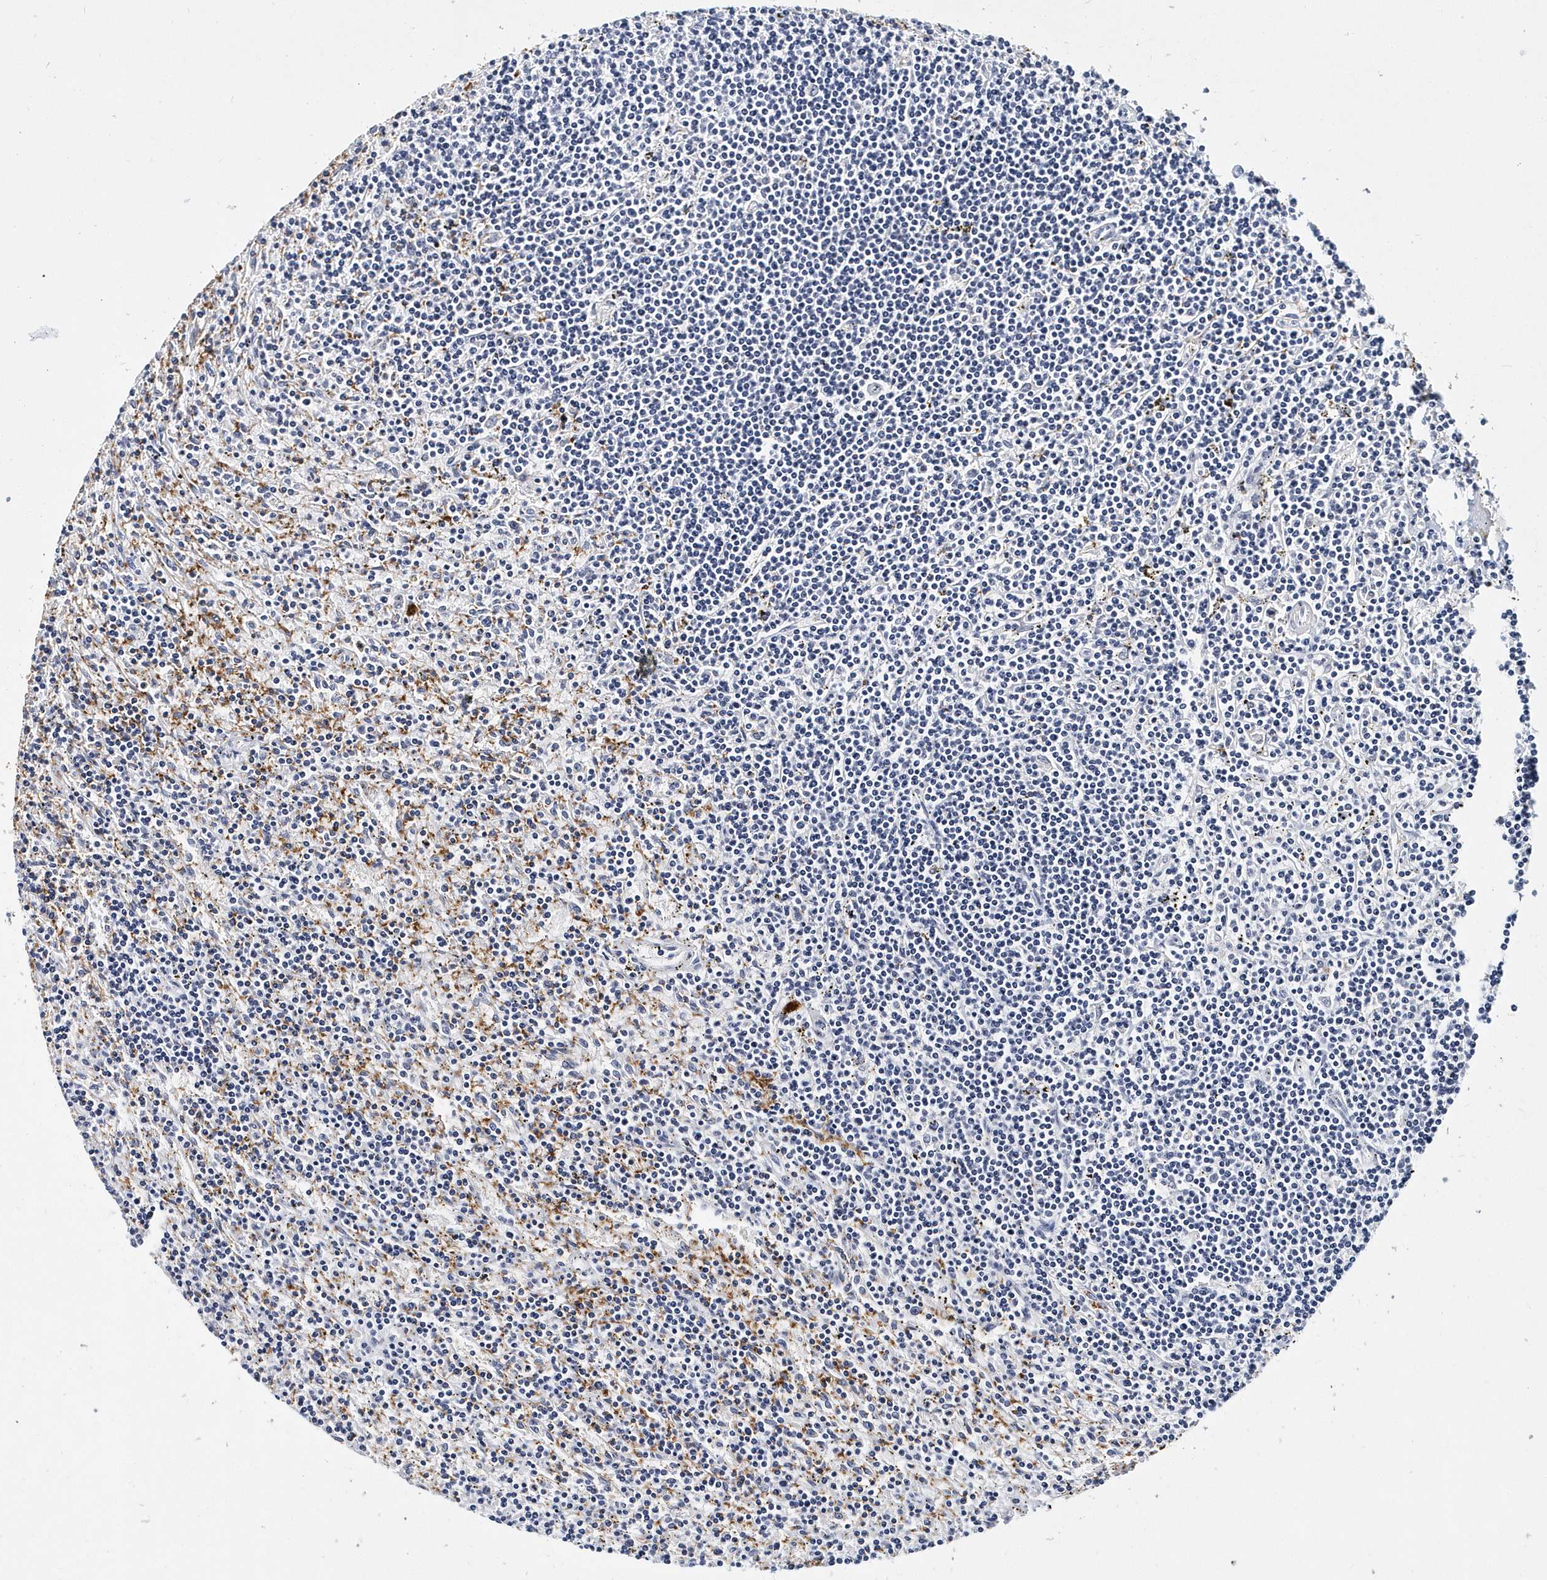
{"staining": {"intensity": "negative", "quantity": "none", "location": "none"}, "tissue": "lymphoma", "cell_type": "Tumor cells", "image_type": "cancer", "snomed": [{"axis": "morphology", "description": "Malignant lymphoma, non-Hodgkin's type, Low grade"}, {"axis": "topography", "description": "Spleen"}], "caption": "The image shows no staining of tumor cells in lymphoma.", "gene": "ITGA2B", "patient": {"sex": "male", "age": 76}}